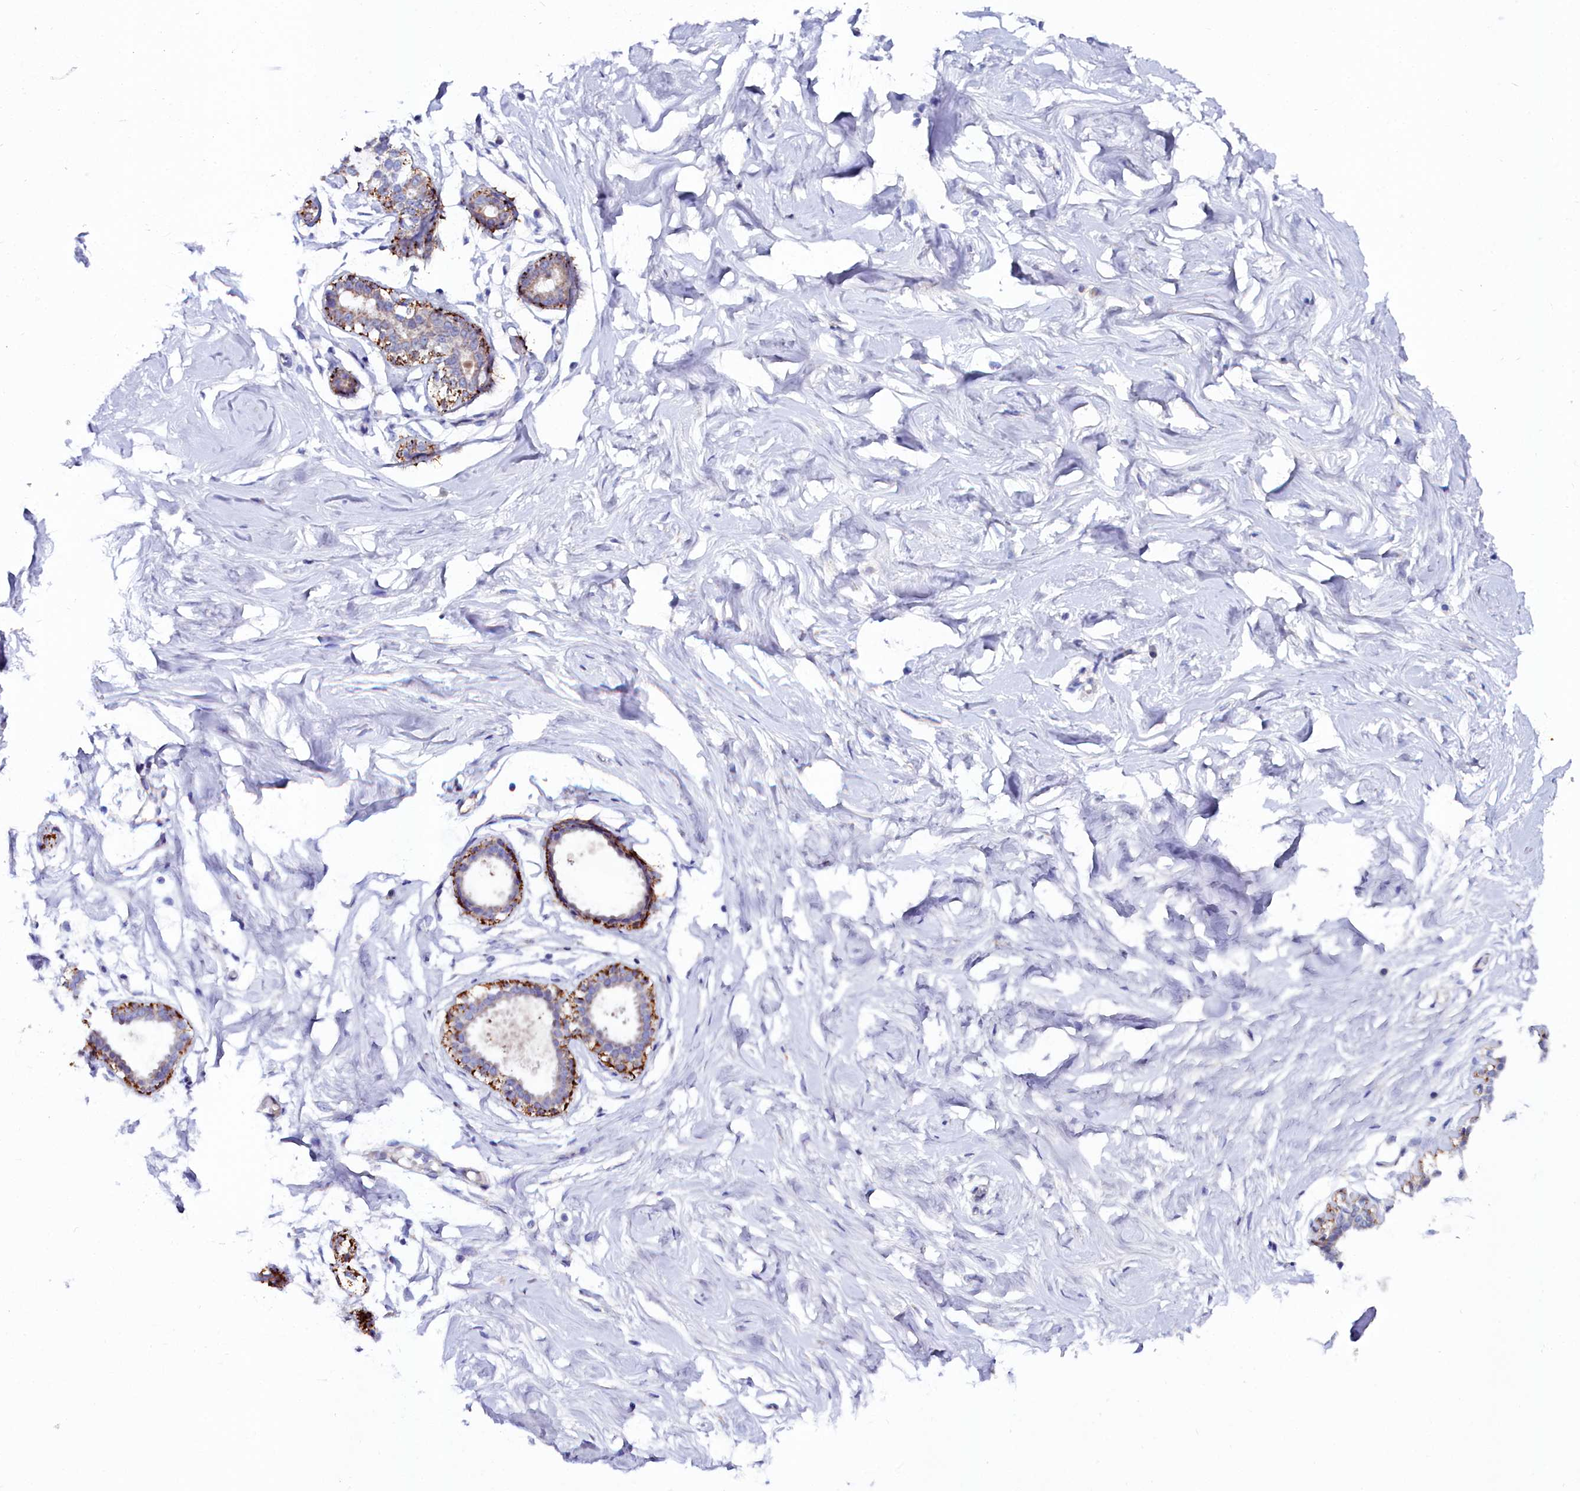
{"staining": {"intensity": "negative", "quantity": "none", "location": "none"}, "tissue": "breast", "cell_type": "Adipocytes", "image_type": "normal", "snomed": [{"axis": "morphology", "description": "Normal tissue, NOS"}, {"axis": "morphology", "description": "Adenoma, NOS"}, {"axis": "topography", "description": "Breast"}], "caption": "This is a photomicrograph of immunohistochemistry staining of benign breast, which shows no expression in adipocytes. (DAB immunohistochemistry, high magnification).", "gene": "SLC49A3", "patient": {"sex": "female", "age": 23}}